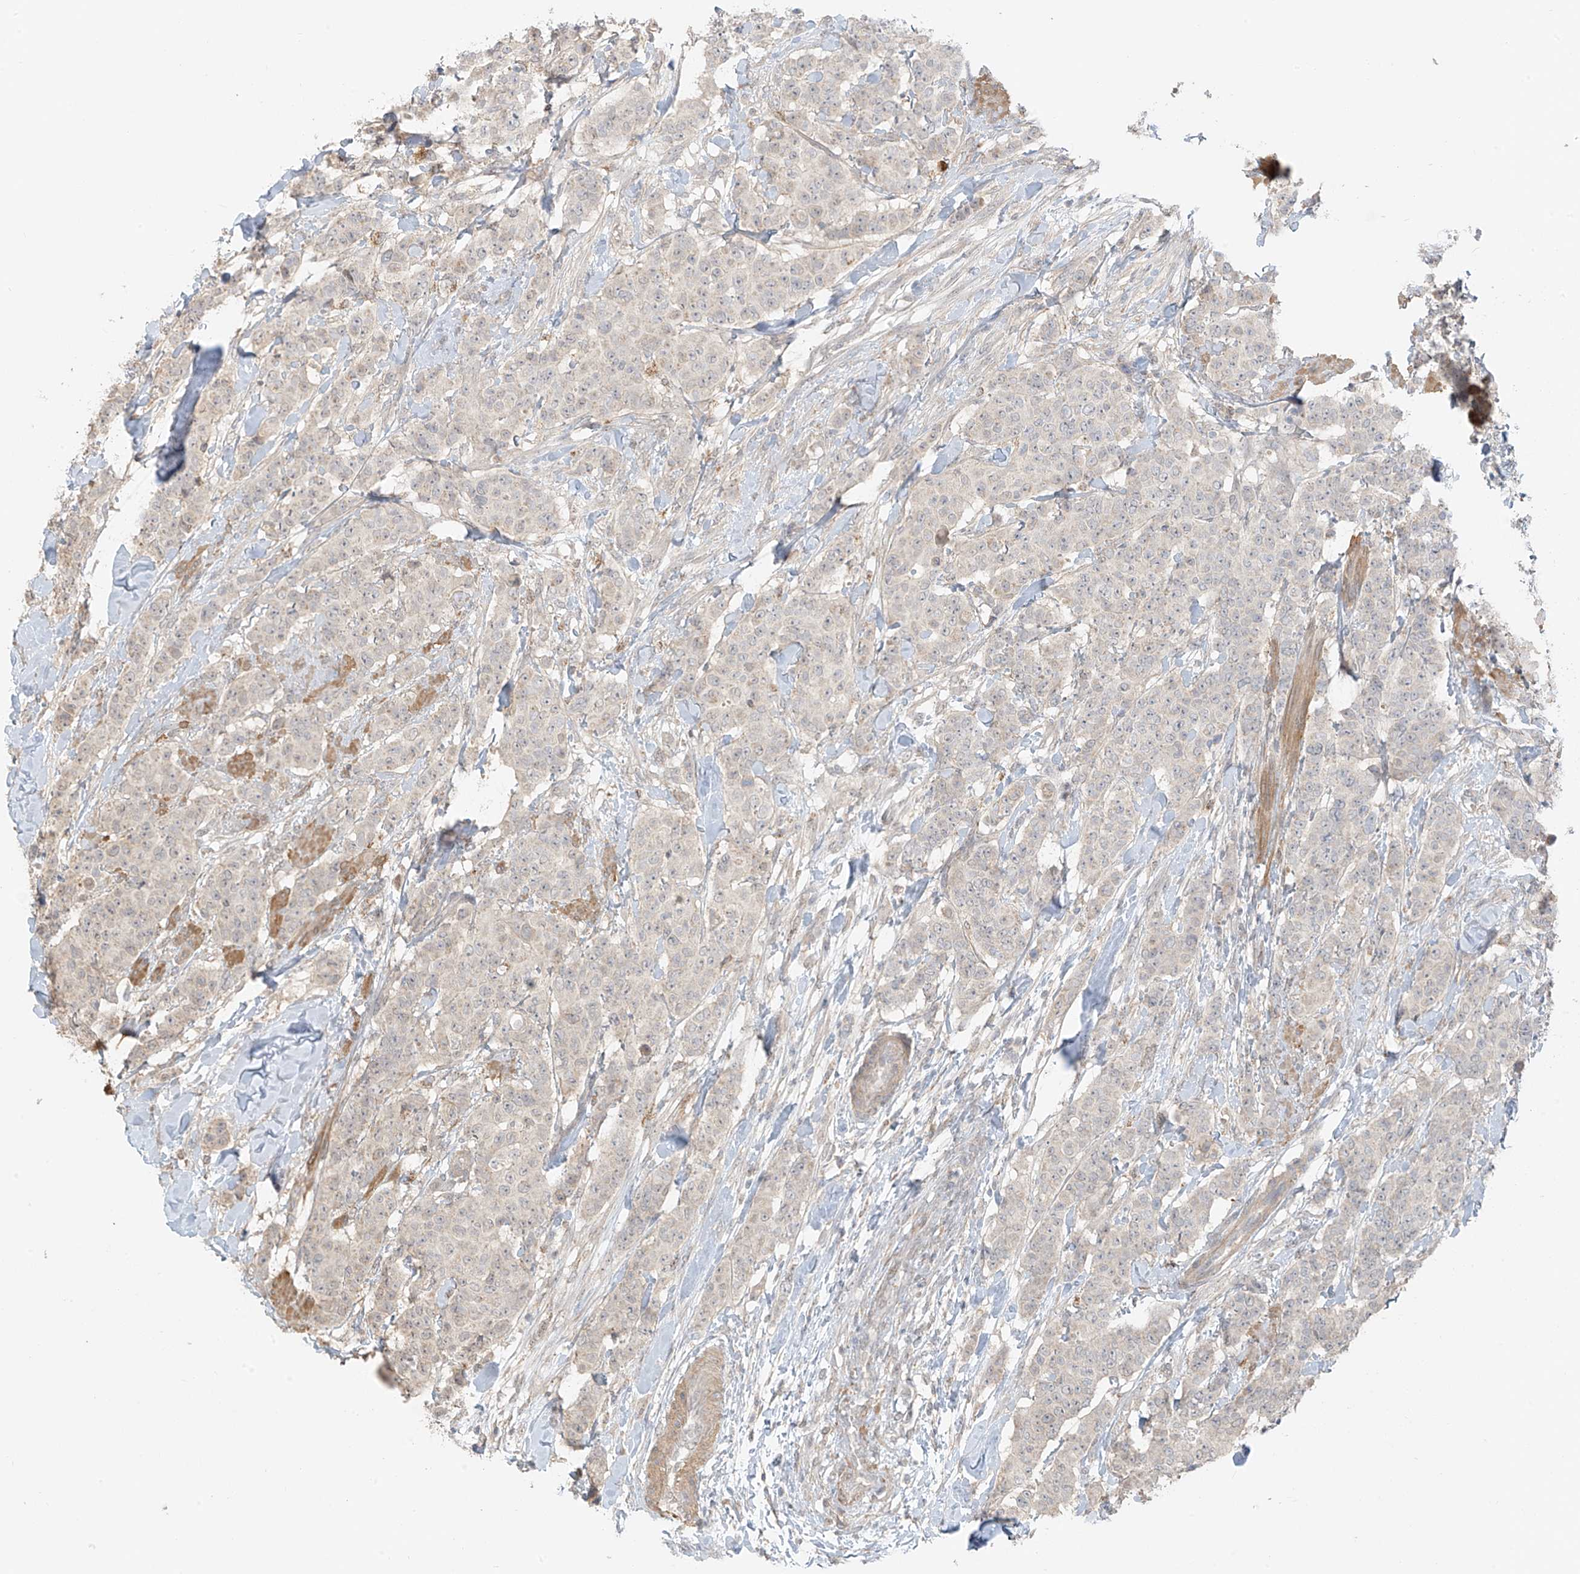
{"staining": {"intensity": "weak", "quantity": "<25%", "location": "cytoplasmic/membranous"}, "tissue": "breast cancer", "cell_type": "Tumor cells", "image_type": "cancer", "snomed": [{"axis": "morphology", "description": "Duct carcinoma"}, {"axis": "topography", "description": "Breast"}], "caption": "This is an immunohistochemistry (IHC) image of human breast cancer (infiltrating ductal carcinoma). There is no positivity in tumor cells.", "gene": "ABCD1", "patient": {"sex": "female", "age": 40}}